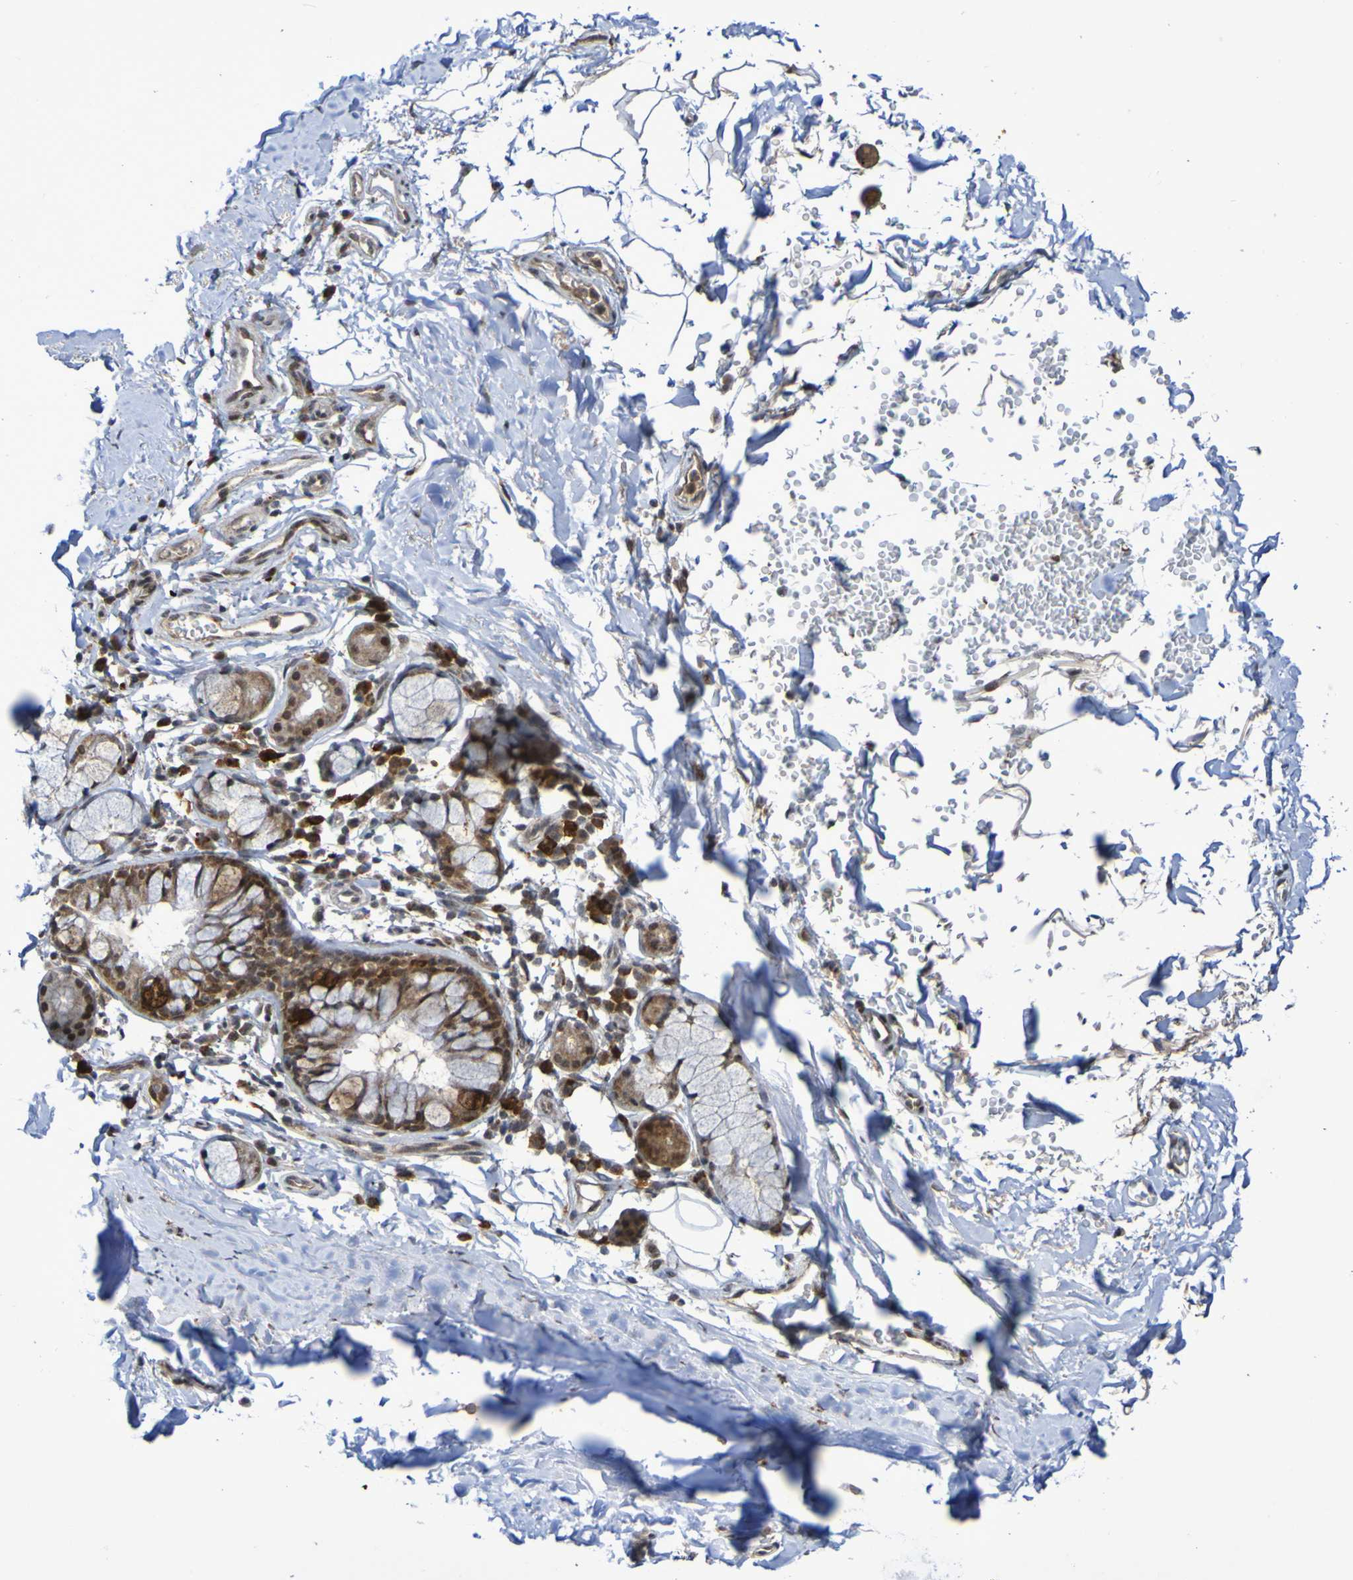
{"staining": {"intensity": "moderate", "quantity": ">75%", "location": "cytoplasmic/membranous,nuclear"}, "tissue": "bronchus", "cell_type": "Respiratory epithelial cells", "image_type": "normal", "snomed": [{"axis": "morphology", "description": "Normal tissue, NOS"}, {"axis": "topography", "description": "Cartilage tissue"}, {"axis": "topography", "description": "Bronchus"}], "caption": "Unremarkable bronchus displays moderate cytoplasmic/membranous,nuclear positivity in about >75% of respiratory epithelial cells, visualized by immunohistochemistry. The staining was performed using DAB to visualize the protein expression in brown, while the nuclei were stained in blue with hematoxylin (Magnification: 20x).", "gene": "ITLN1", "patient": {"sex": "female", "age": 53}}